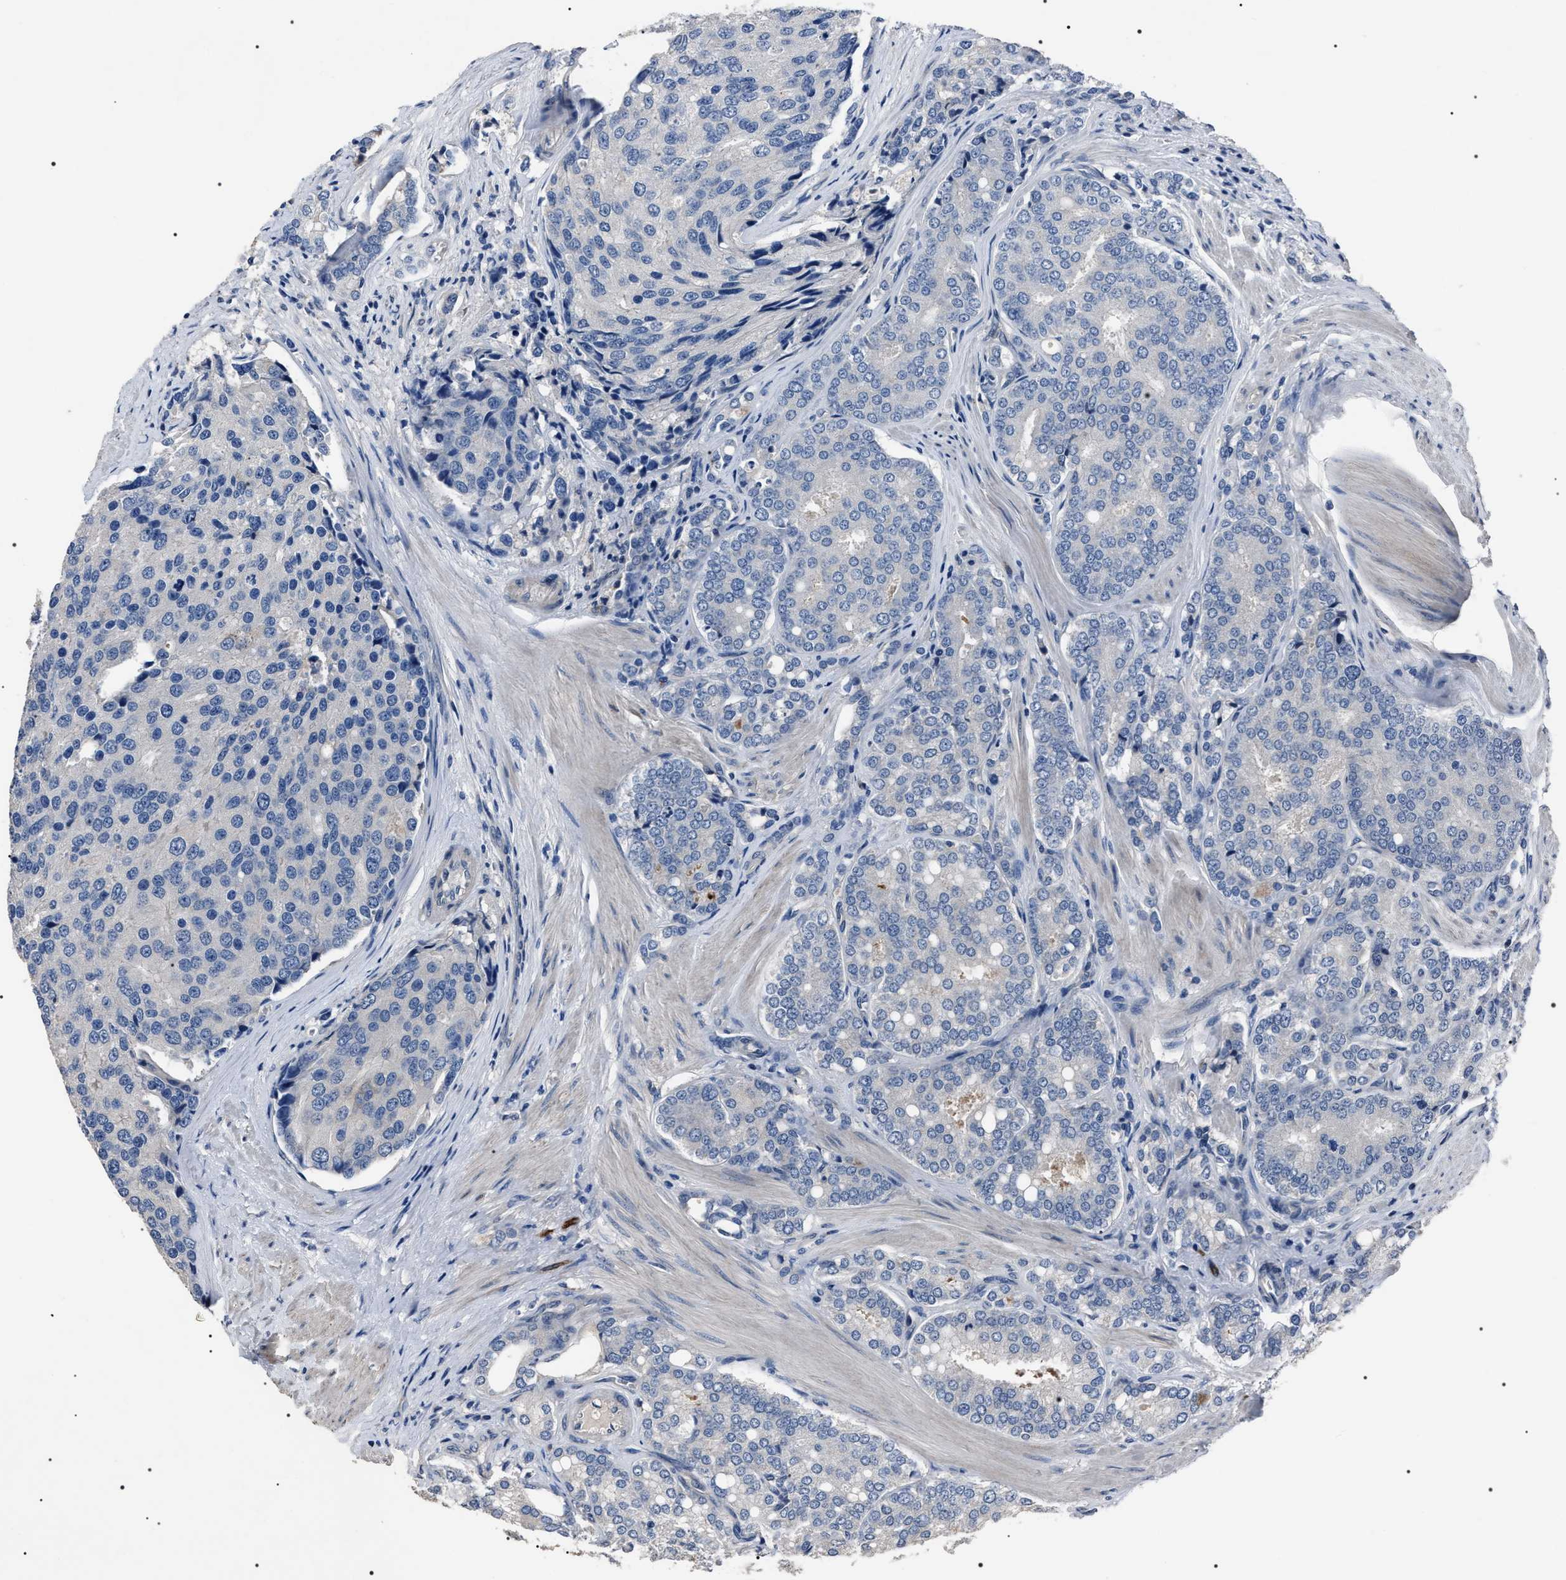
{"staining": {"intensity": "negative", "quantity": "none", "location": "none"}, "tissue": "prostate cancer", "cell_type": "Tumor cells", "image_type": "cancer", "snomed": [{"axis": "morphology", "description": "Adenocarcinoma, High grade"}, {"axis": "topography", "description": "Prostate"}], "caption": "High power microscopy photomicrograph of an IHC micrograph of prostate cancer (high-grade adenocarcinoma), revealing no significant positivity in tumor cells.", "gene": "TRIM54", "patient": {"sex": "male", "age": 50}}